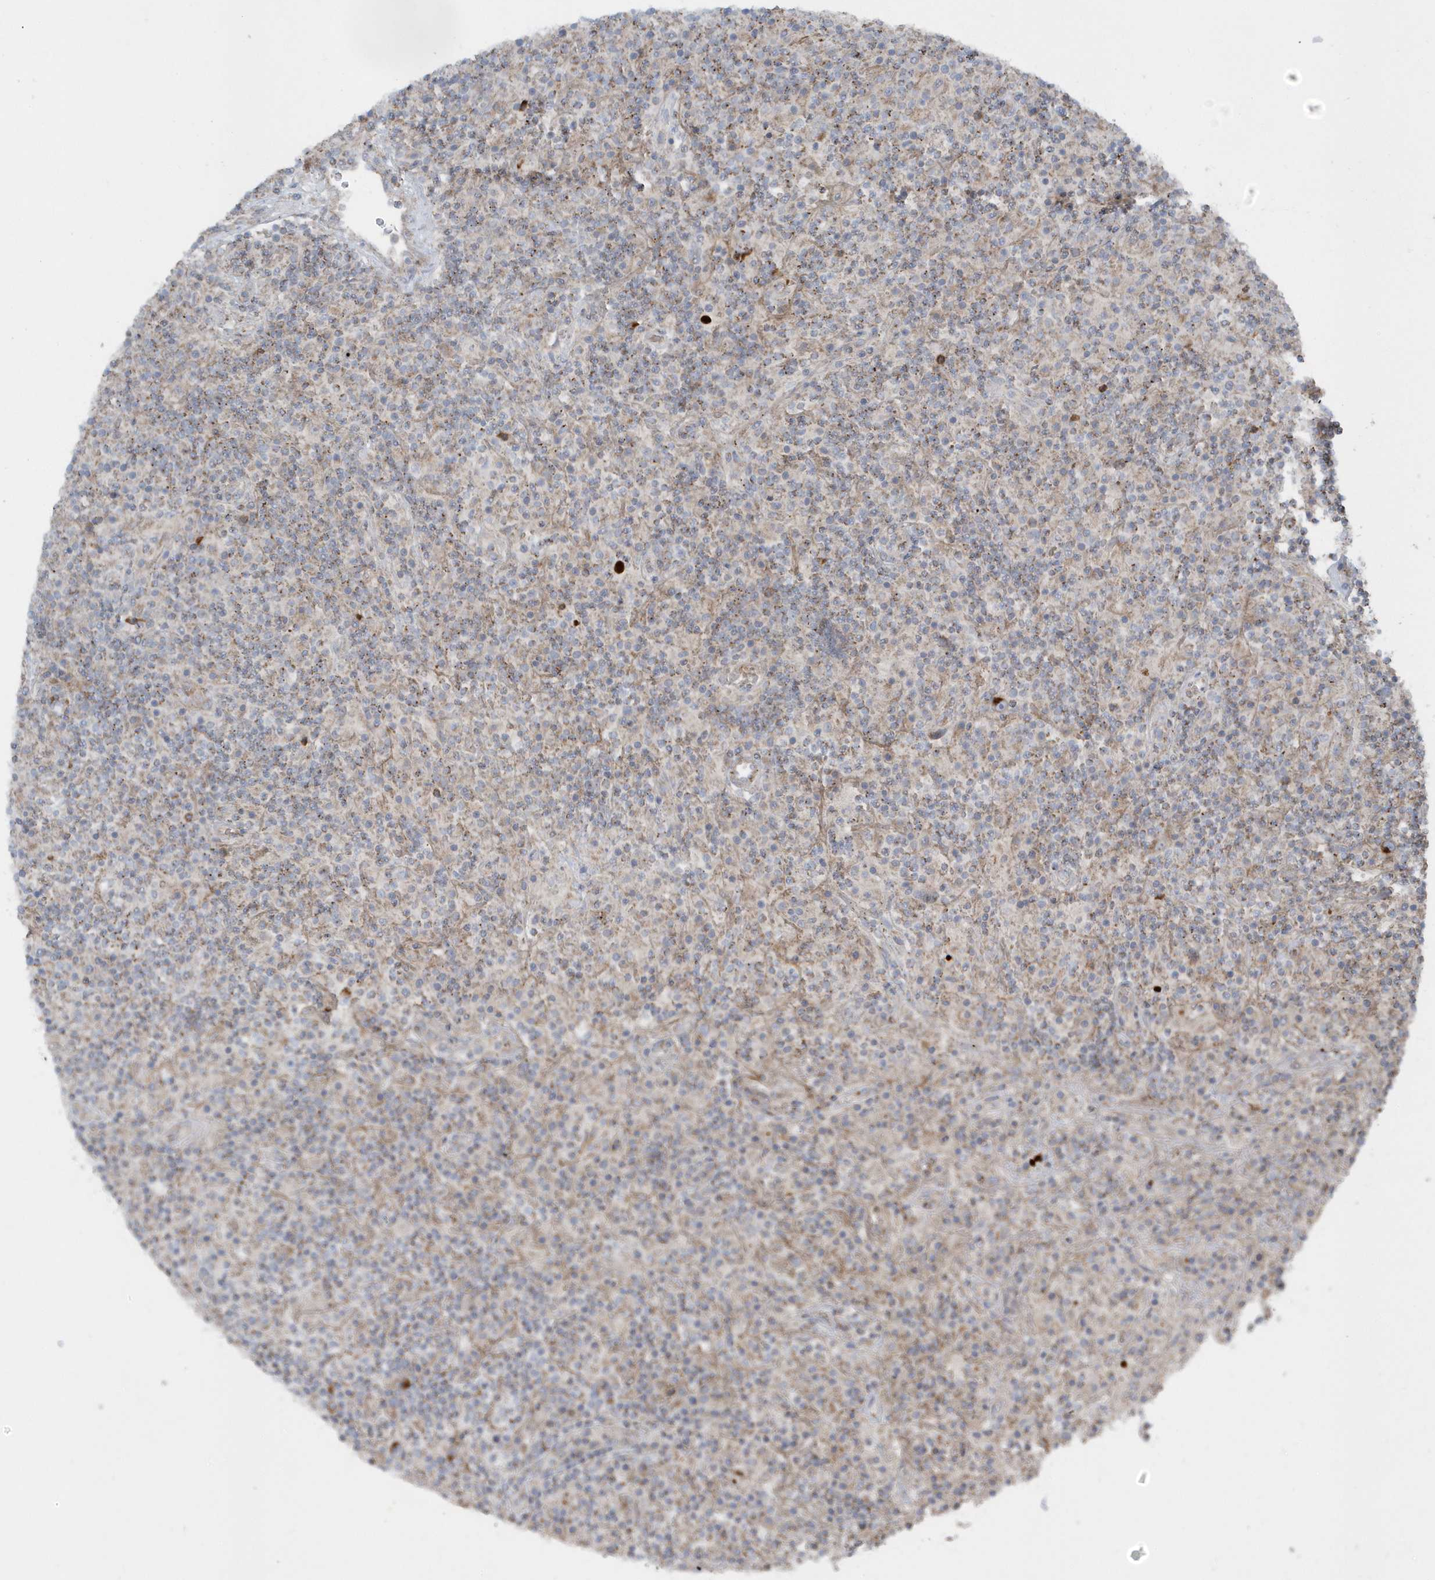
{"staining": {"intensity": "negative", "quantity": "none", "location": "none"}, "tissue": "lymphoma", "cell_type": "Tumor cells", "image_type": "cancer", "snomed": [{"axis": "morphology", "description": "Hodgkin's disease, NOS"}, {"axis": "topography", "description": "Lymph node"}], "caption": "Tumor cells show no significant protein staining in Hodgkin's disease.", "gene": "SLC38A2", "patient": {"sex": "male", "age": 70}}